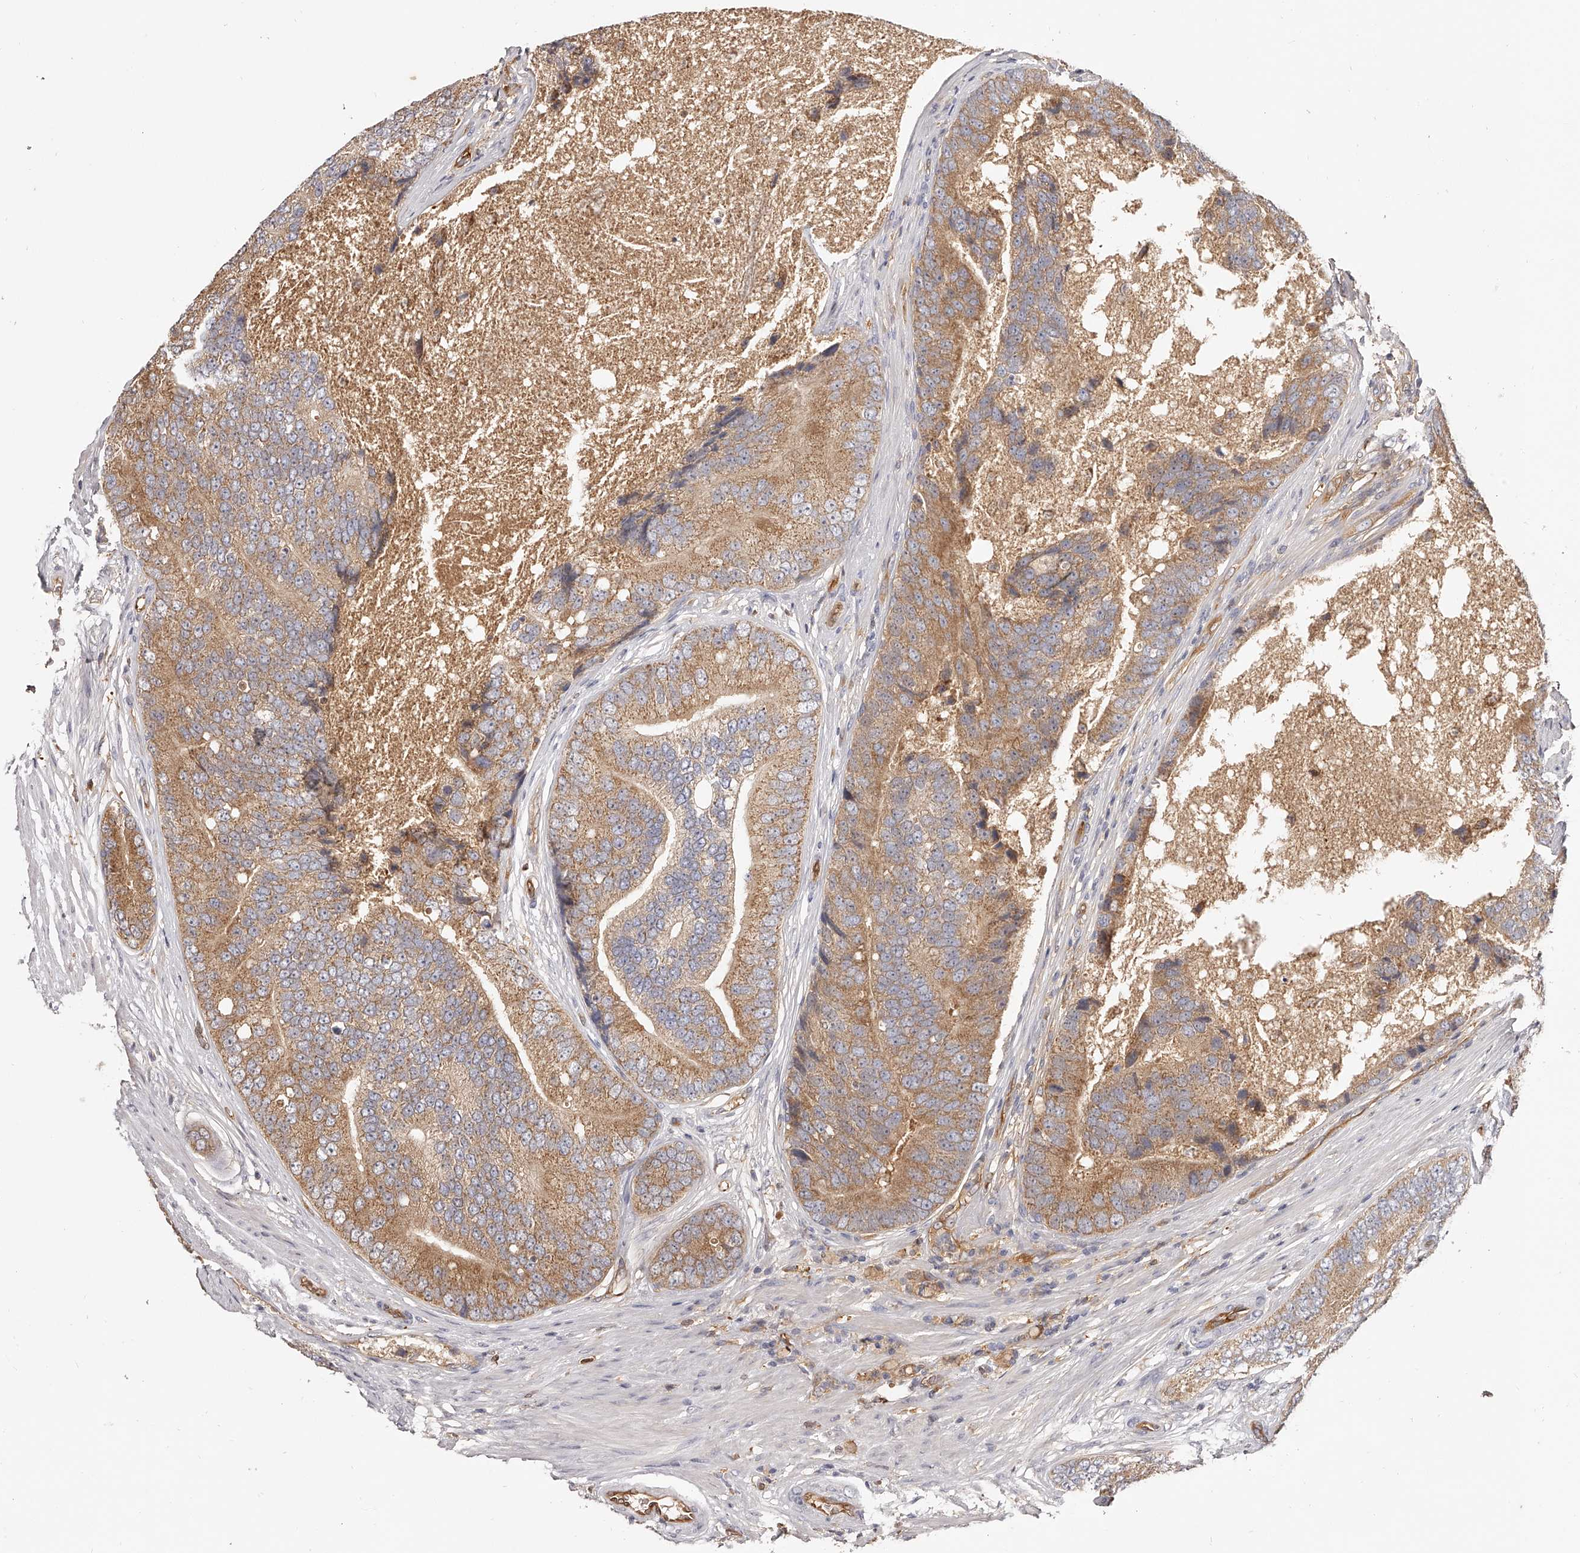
{"staining": {"intensity": "moderate", "quantity": ">75%", "location": "cytoplasmic/membranous"}, "tissue": "prostate cancer", "cell_type": "Tumor cells", "image_type": "cancer", "snomed": [{"axis": "morphology", "description": "Adenocarcinoma, High grade"}, {"axis": "topography", "description": "Prostate"}], "caption": "Human adenocarcinoma (high-grade) (prostate) stained with a brown dye demonstrates moderate cytoplasmic/membranous positive staining in about >75% of tumor cells.", "gene": "LAP3", "patient": {"sex": "male", "age": 70}}